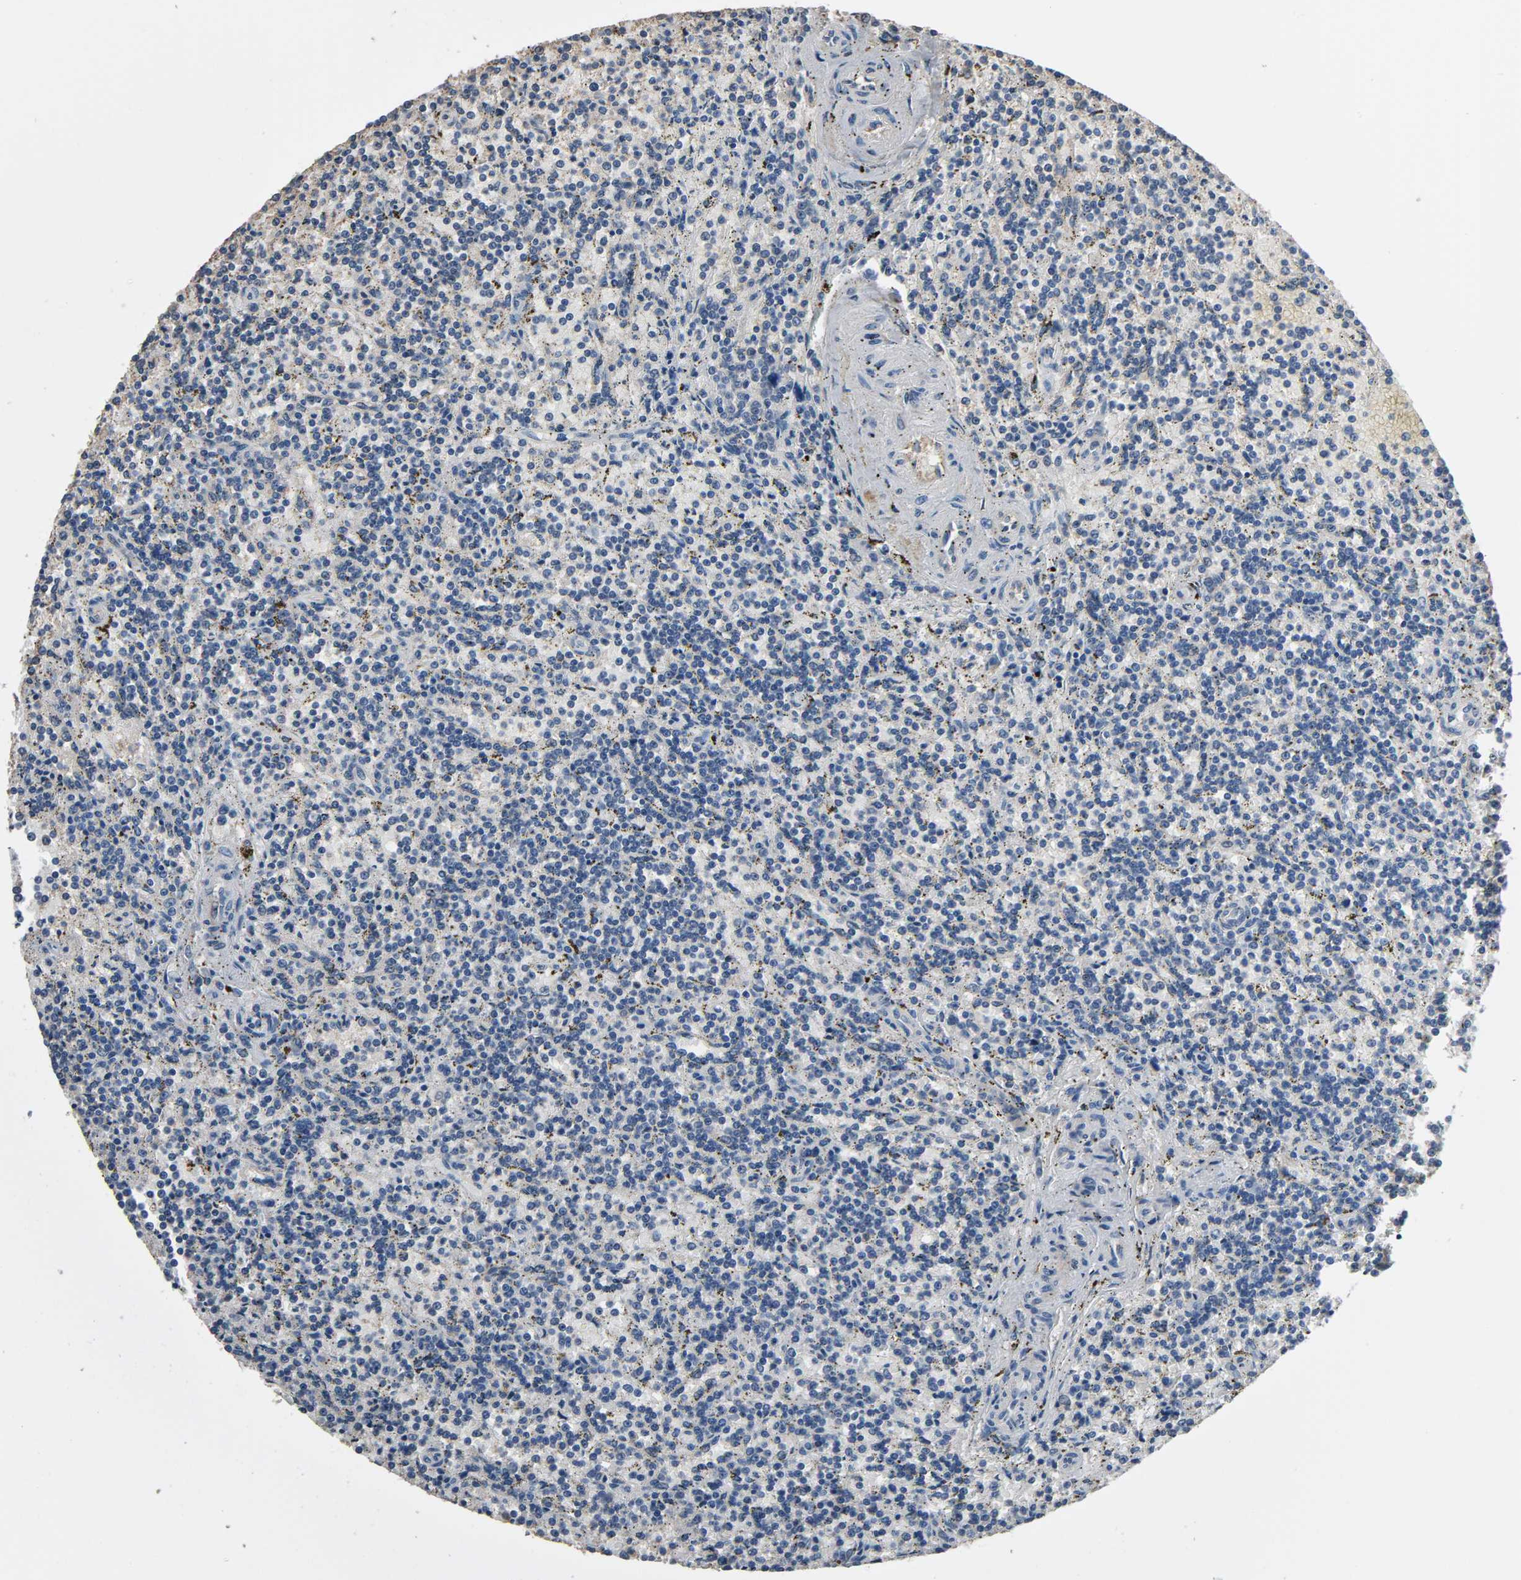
{"staining": {"intensity": "negative", "quantity": "none", "location": "none"}, "tissue": "lymphoma", "cell_type": "Tumor cells", "image_type": "cancer", "snomed": [{"axis": "morphology", "description": "Malignant lymphoma, non-Hodgkin's type, Low grade"}, {"axis": "topography", "description": "Spleen"}], "caption": "Immunohistochemistry (IHC) photomicrograph of lymphoma stained for a protein (brown), which reveals no positivity in tumor cells.", "gene": "SOX6", "patient": {"sex": "male", "age": 73}}